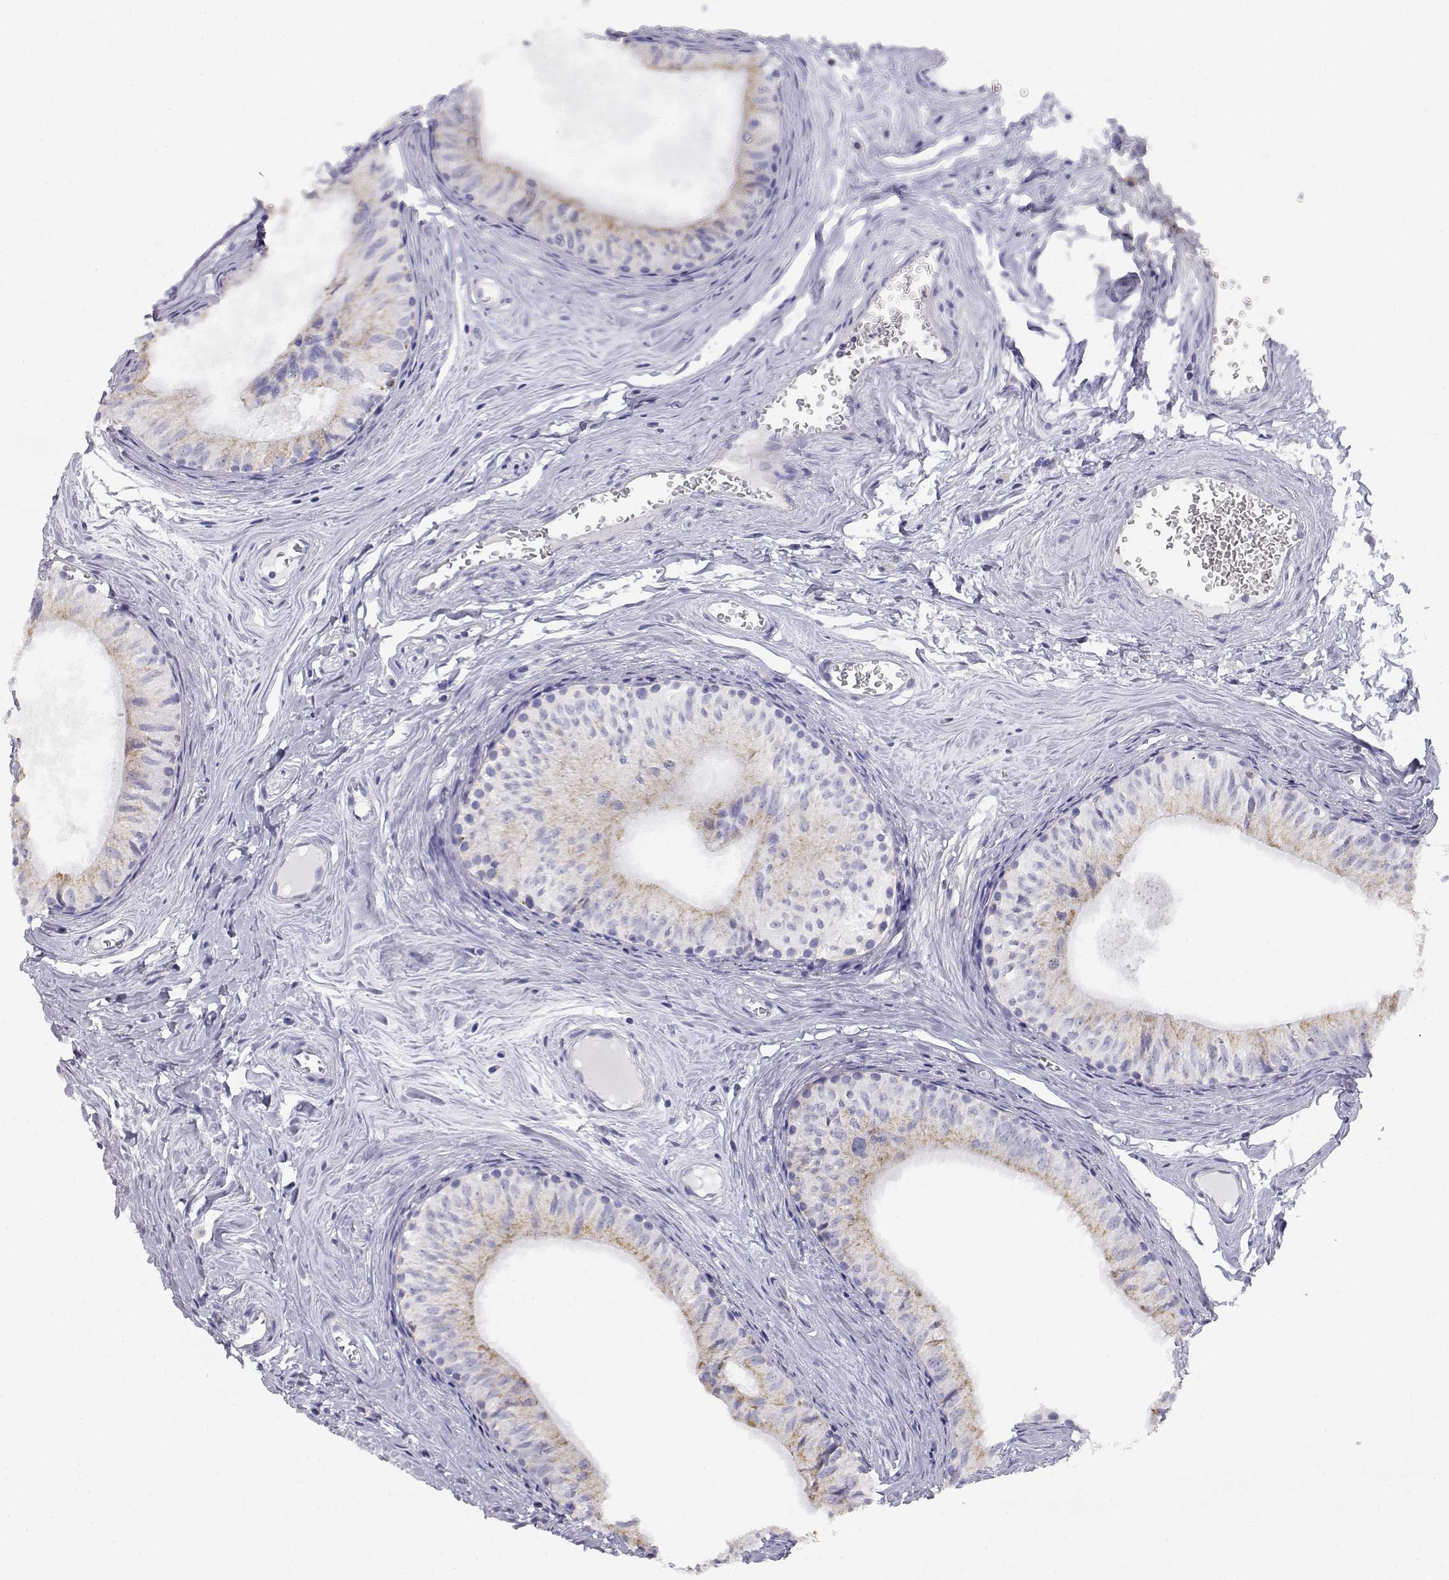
{"staining": {"intensity": "weak", "quantity": "<25%", "location": "cytoplasmic/membranous"}, "tissue": "epididymis", "cell_type": "Glandular cells", "image_type": "normal", "snomed": [{"axis": "morphology", "description": "Normal tissue, NOS"}, {"axis": "topography", "description": "Epididymis"}], "caption": "High magnification brightfield microscopy of benign epididymis stained with DAB (3,3'-diaminobenzidine) (brown) and counterstained with hematoxylin (blue): glandular cells show no significant positivity.", "gene": "ADA", "patient": {"sex": "male", "age": 52}}